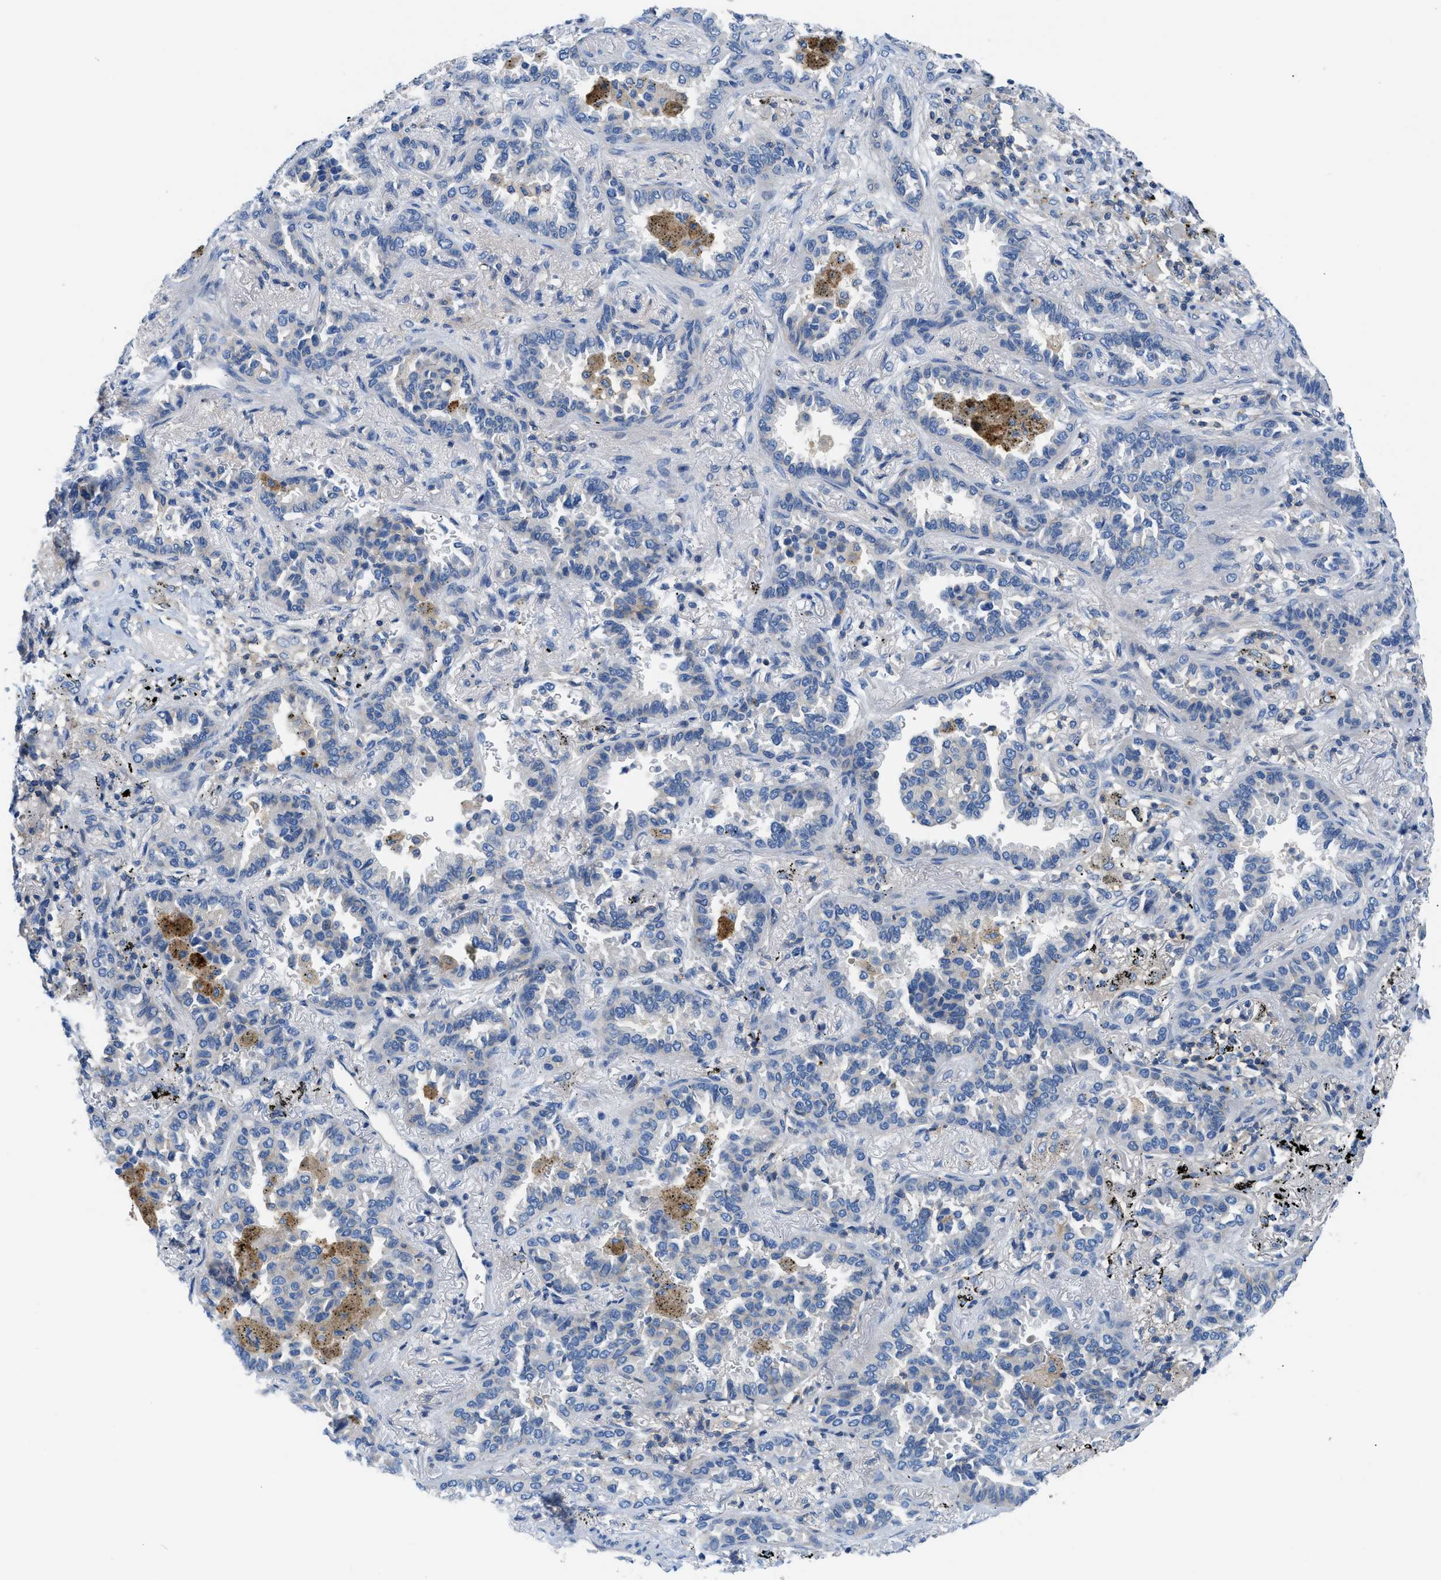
{"staining": {"intensity": "negative", "quantity": "none", "location": "none"}, "tissue": "lung cancer", "cell_type": "Tumor cells", "image_type": "cancer", "snomed": [{"axis": "morphology", "description": "Normal tissue, NOS"}, {"axis": "morphology", "description": "Adenocarcinoma, NOS"}, {"axis": "topography", "description": "Lung"}], "caption": "Immunohistochemistry of human lung adenocarcinoma demonstrates no staining in tumor cells.", "gene": "ORAI1", "patient": {"sex": "male", "age": 59}}